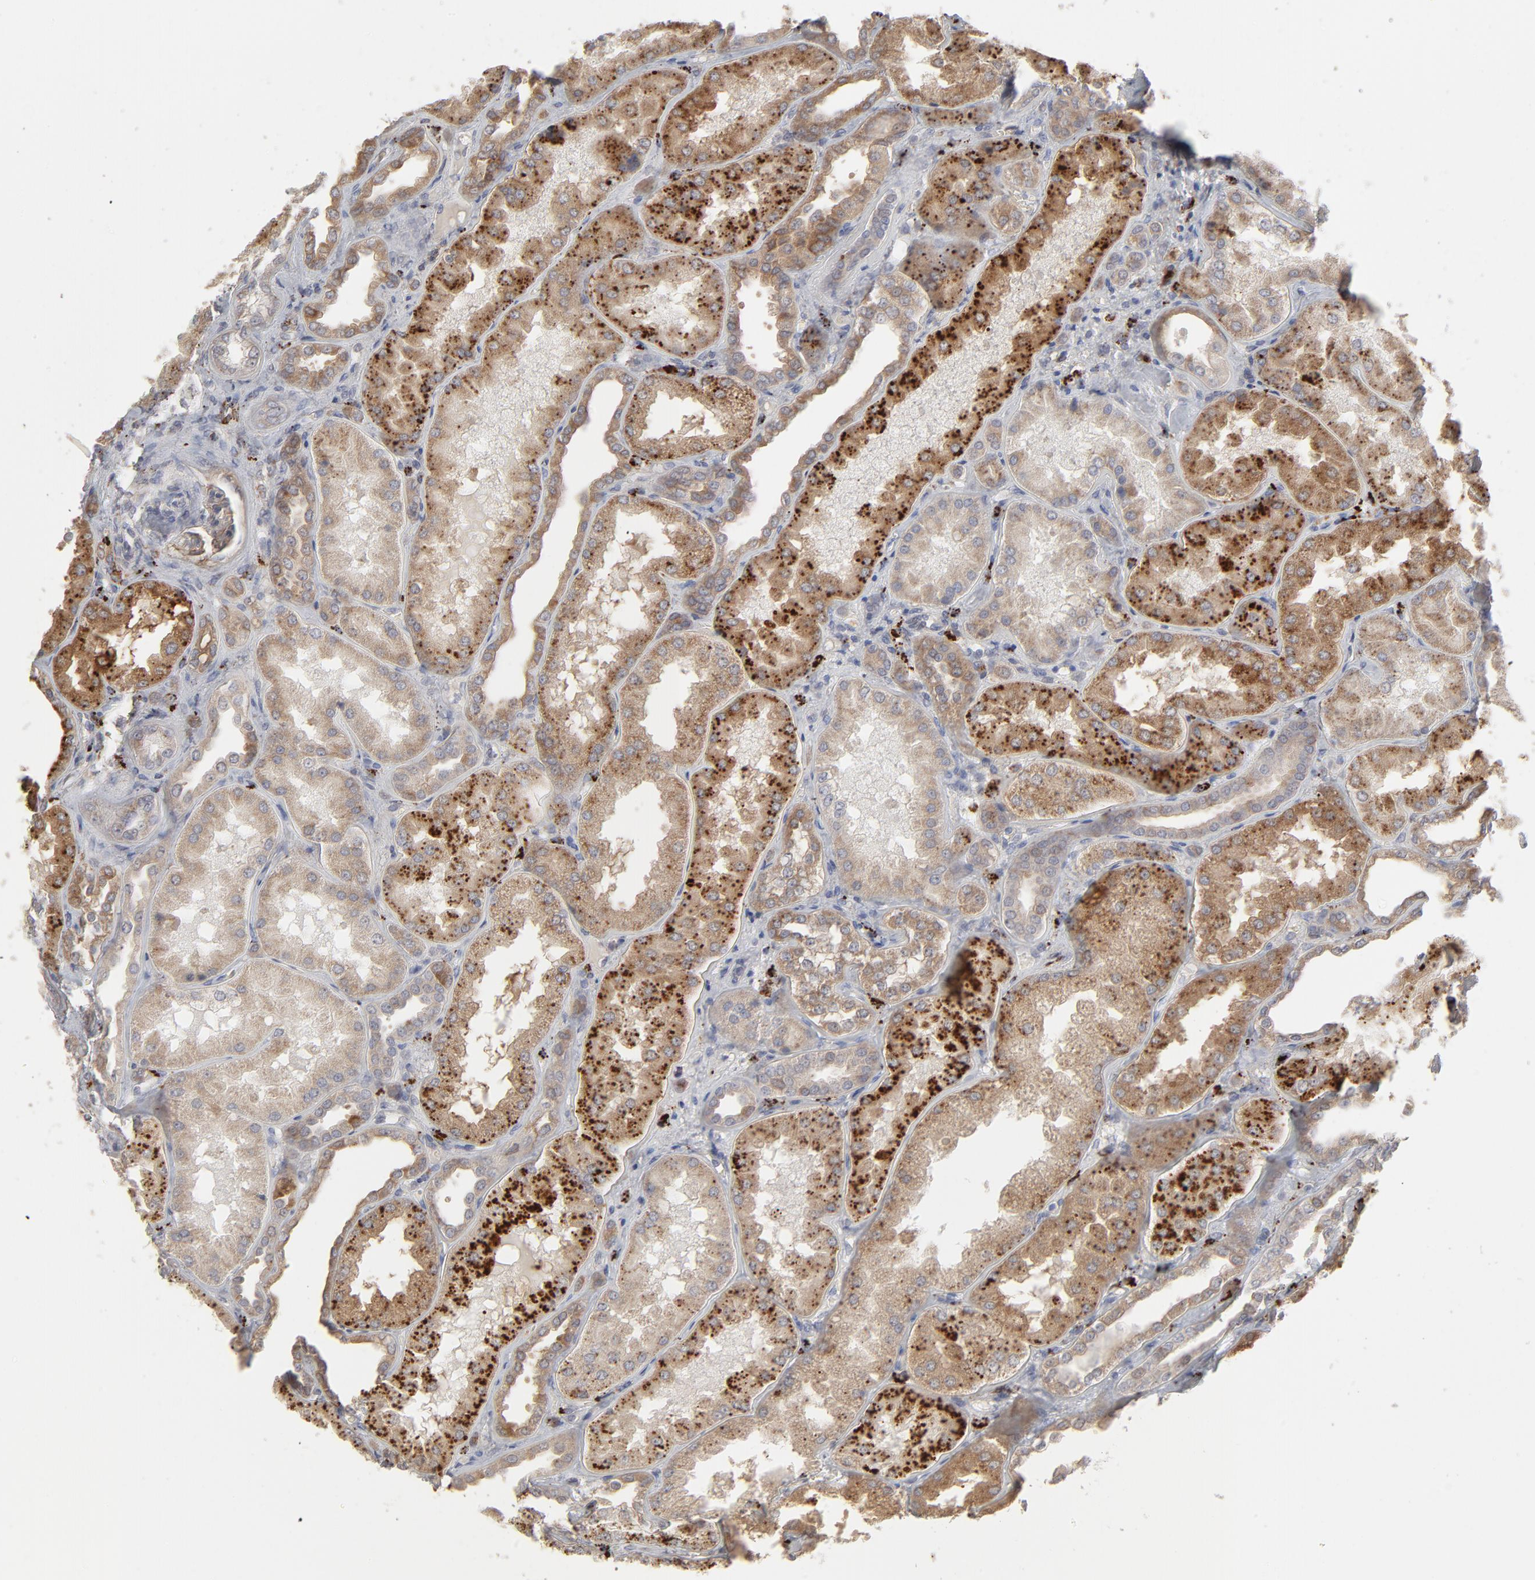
{"staining": {"intensity": "moderate", "quantity": "25%-75%", "location": "cytoplasmic/membranous"}, "tissue": "kidney", "cell_type": "Cells in glomeruli", "image_type": "normal", "snomed": [{"axis": "morphology", "description": "Normal tissue, NOS"}, {"axis": "topography", "description": "Kidney"}], "caption": "IHC (DAB) staining of unremarkable kidney demonstrates moderate cytoplasmic/membranous protein positivity in about 25%-75% of cells in glomeruli.", "gene": "POMT2", "patient": {"sex": "female", "age": 56}}